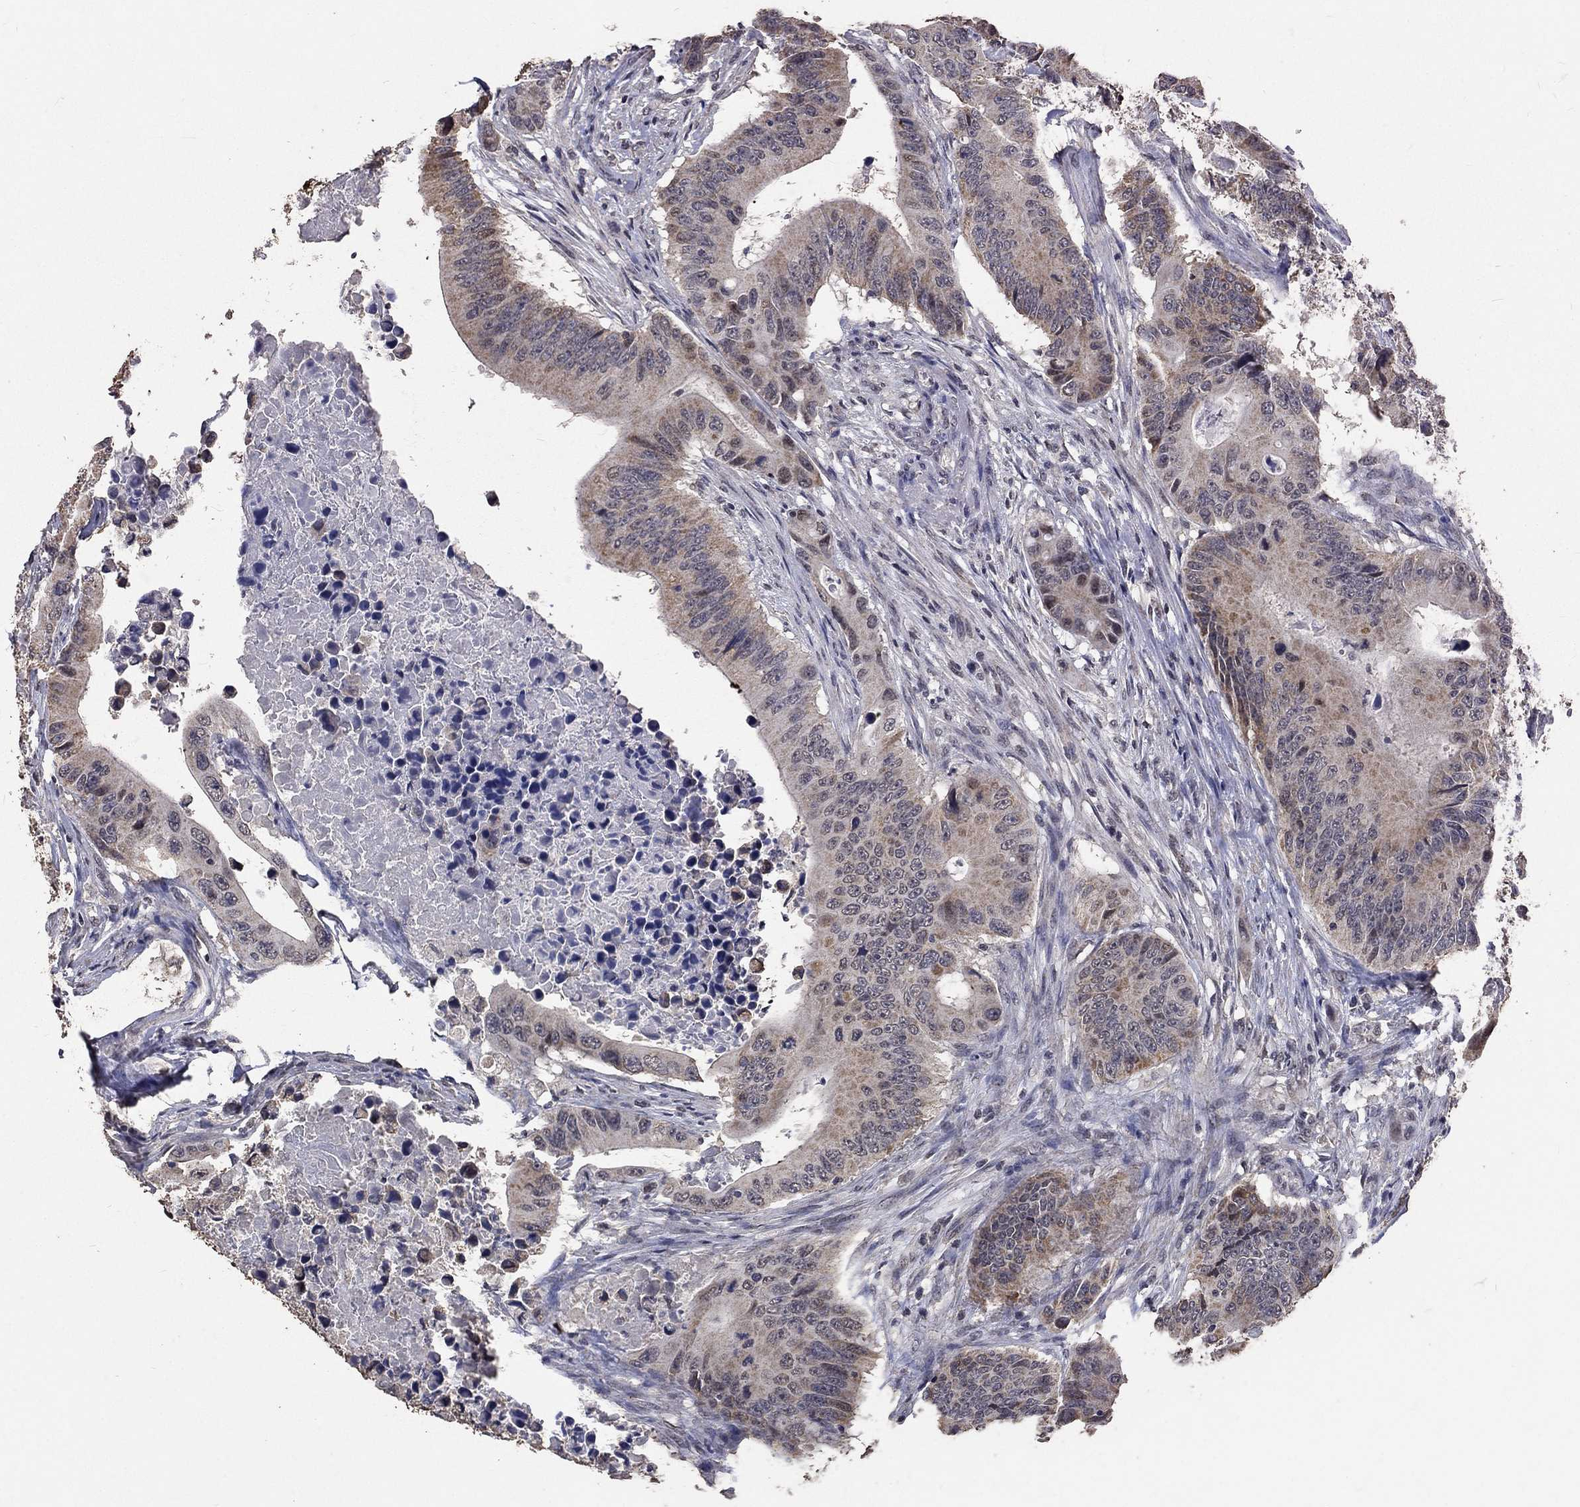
{"staining": {"intensity": "negative", "quantity": "none", "location": "none"}, "tissue": "colorectal cancer", "cell_type": "Tumor cells", "image_type": "cancer", "snomed": [{"axis": "morphology", "description": "Adenocarcinoma, NOS"}, {"axis": "topography", "description": "Colon"}], "caption": "Tumor cells are negative for protein expression in human adenocarcinoma (colorectal).", "gene": "SPATA33", "patient": {"sex": "female", "age": 90}}